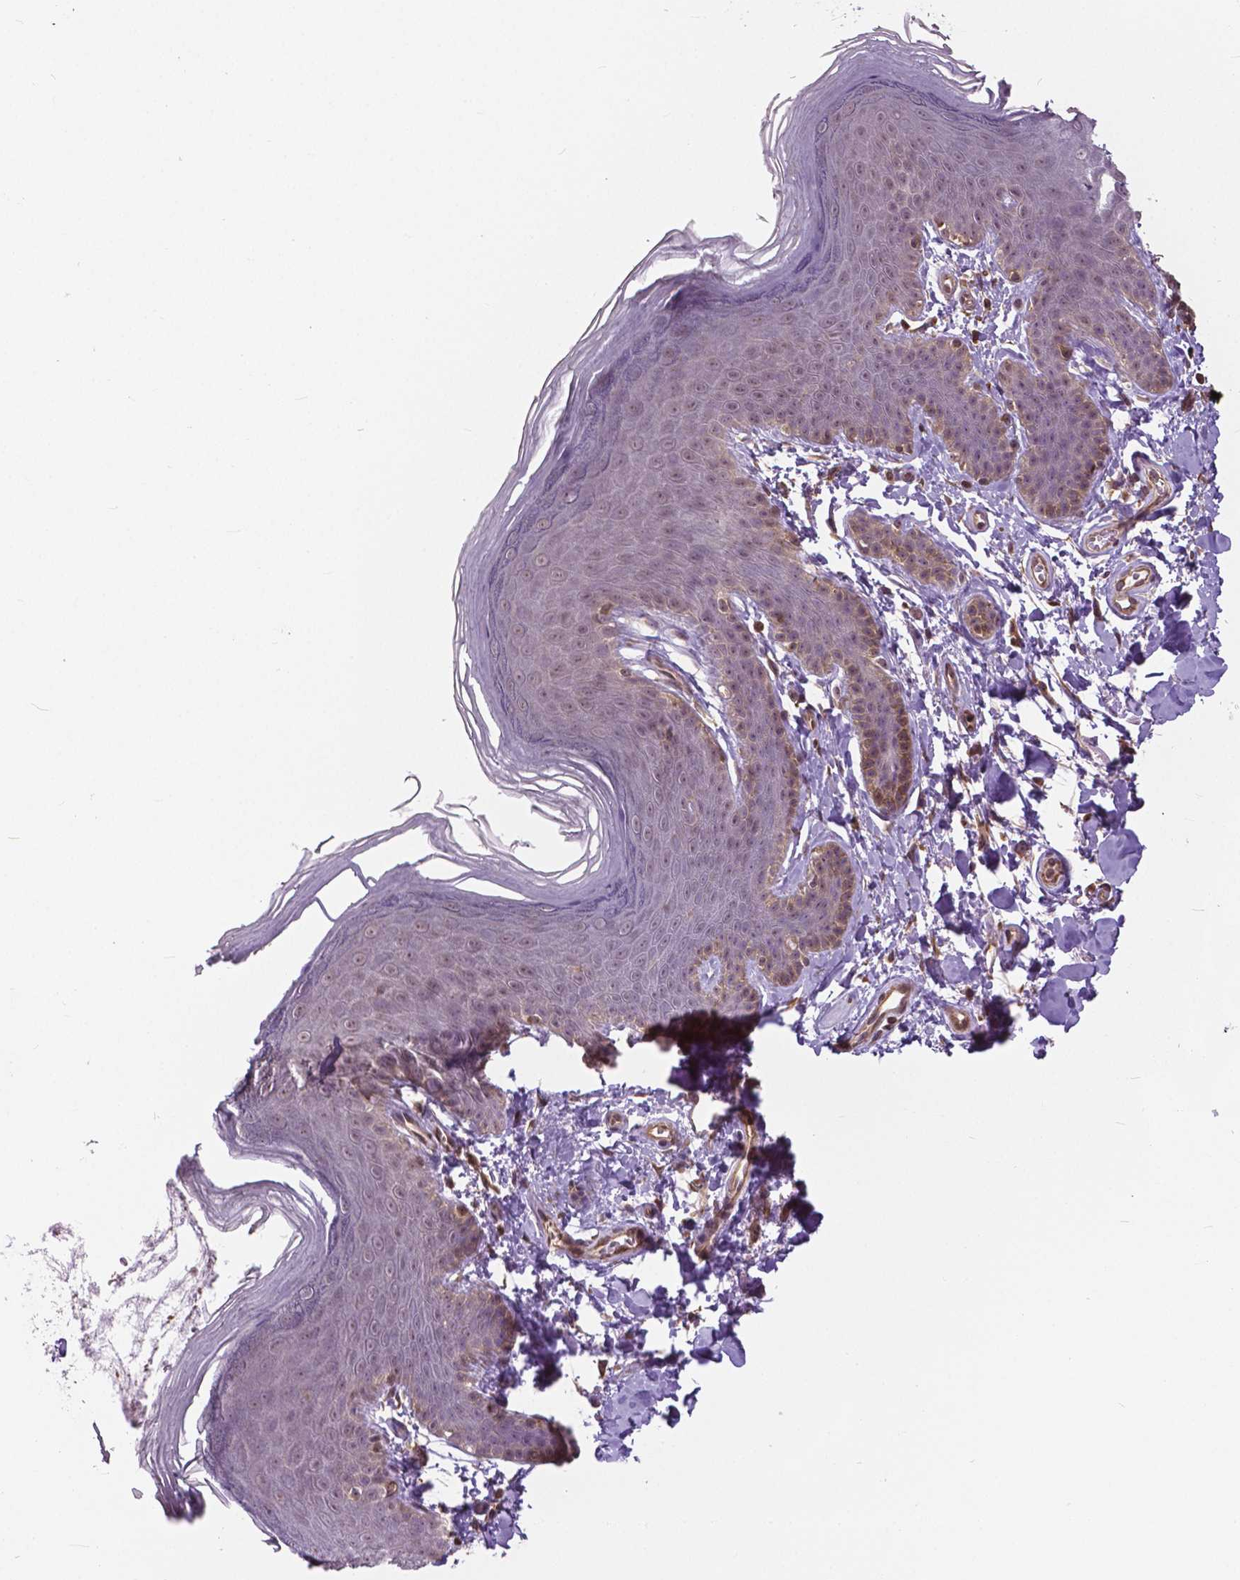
{"staining": {"intensity": "negative", "quantity": "none", "location": "none"}, "tissue": "skin", "cell_type": "Epidermal cells", "image_type": "normal", "snomed": [{"axis": "morphology", "description": "Normal tissue, NOS"}, {"axis": "topography", "description": "Anal"}], "caption": "Immunohistochemistry micrograph of normal skin: human skin stained with DAB (3,3'-diaminobenzidine) exhibits no significant protein positivity in epidermal cells. The staining was performed using DAB (3,3'-diaminobenzidine) to visualize the protein expression in brown, while the nuclei were stained in blue with hematoxylin (Magnification: 20x).", "gene": "ANXA13", "patient": {"sex": "male", "age": 53}}